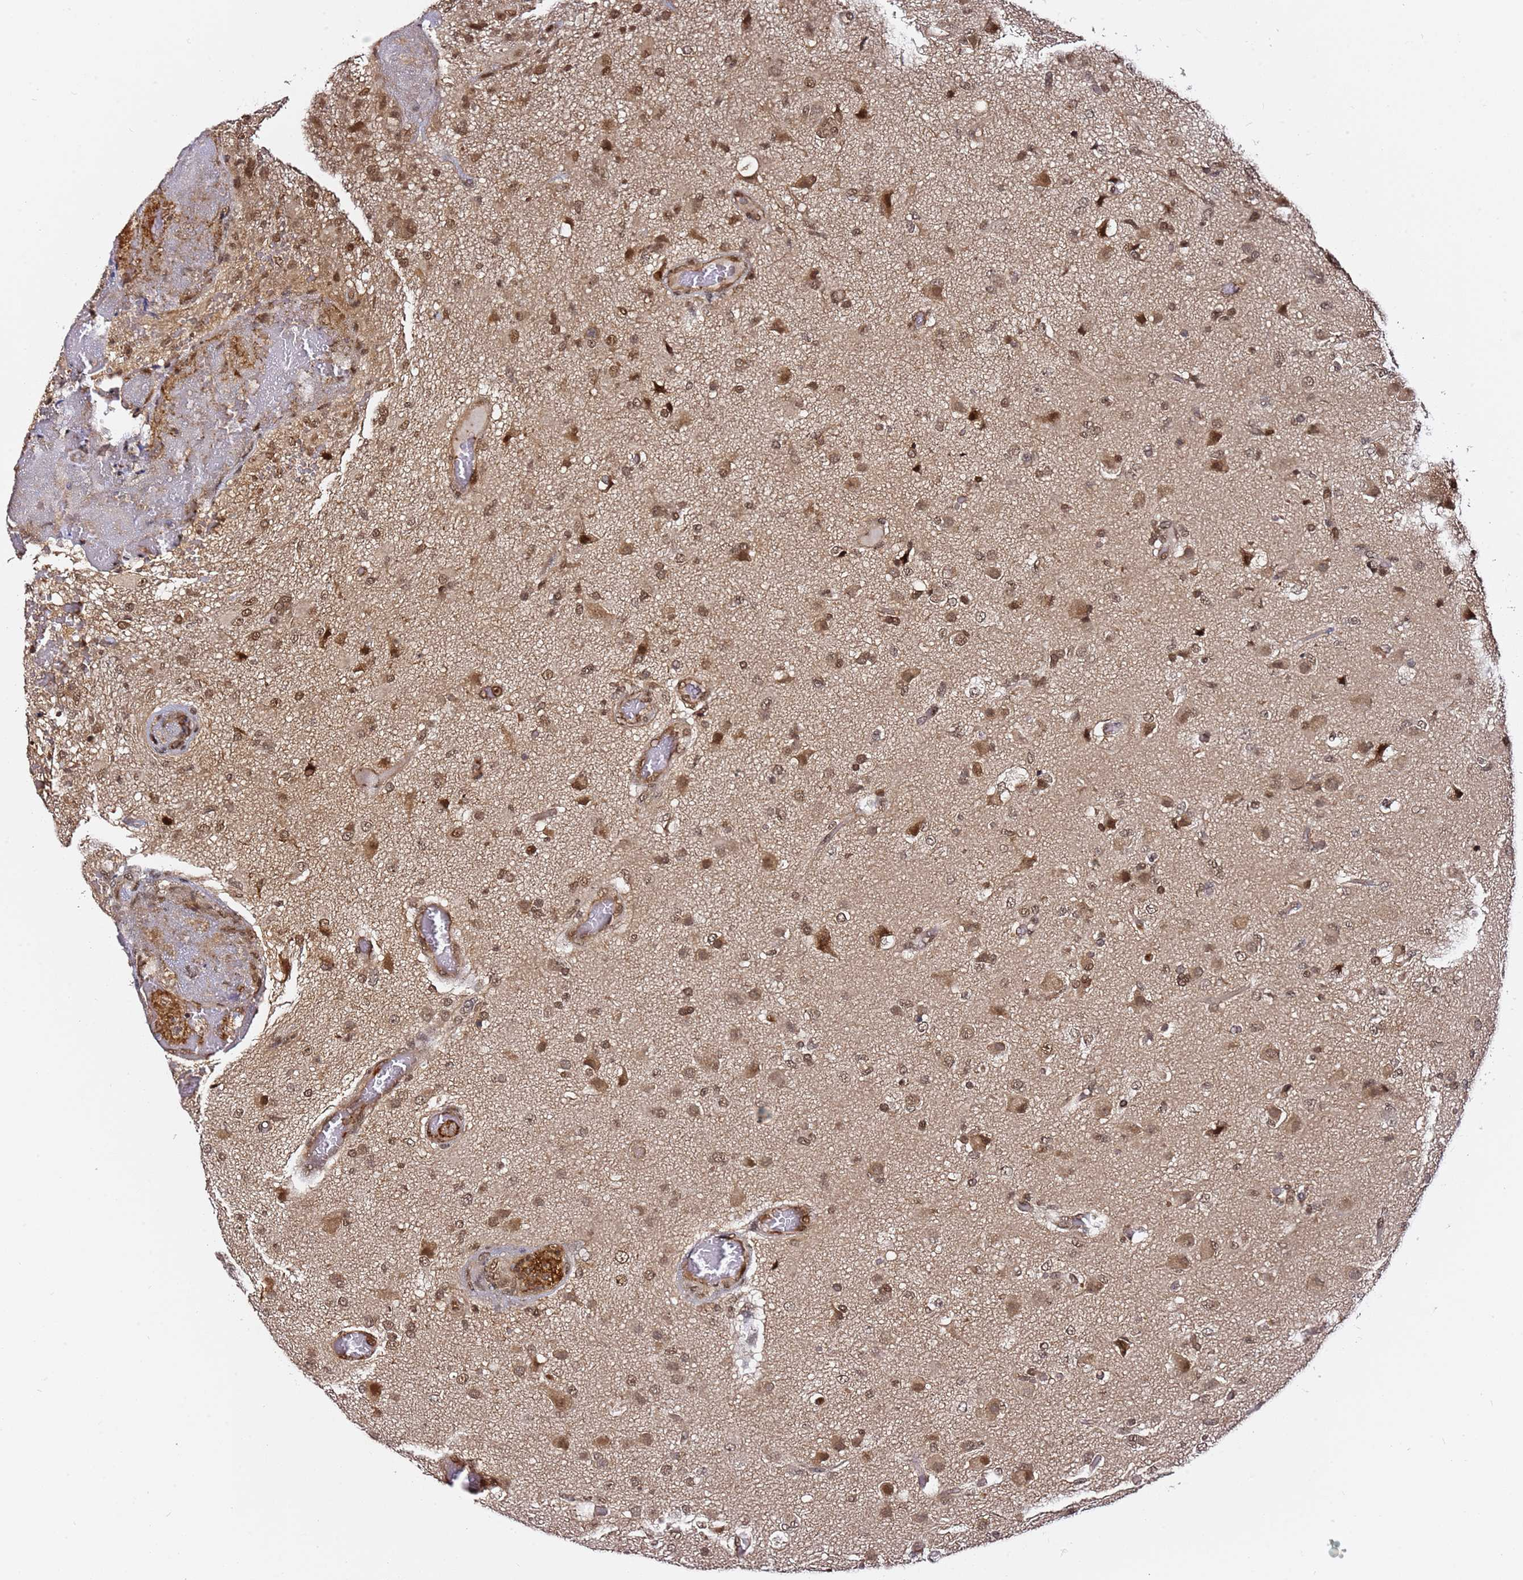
{"staining": {"intensity": "moderate", "quantity": ">75%", "location": "cytoplasmic/membranous,nuclear"}, "tissue": "glioma", "cell_type": "Tumor cells", "image_type": "cancer", "snomed": [{"axis": "morphology", "description": "Glioma, malignant, High grade"}, {"axis": "topography", "description": "Brain"}], "caption": "Immunohistochemical staining of human malignant glioma (high-grade) shows medium levels of moderate cytoplasmic/membranous and nuclear positivity in about >75% of tumor cells.", "gene": "RGS18", "patient": {"sex": "female", "age": 74}}